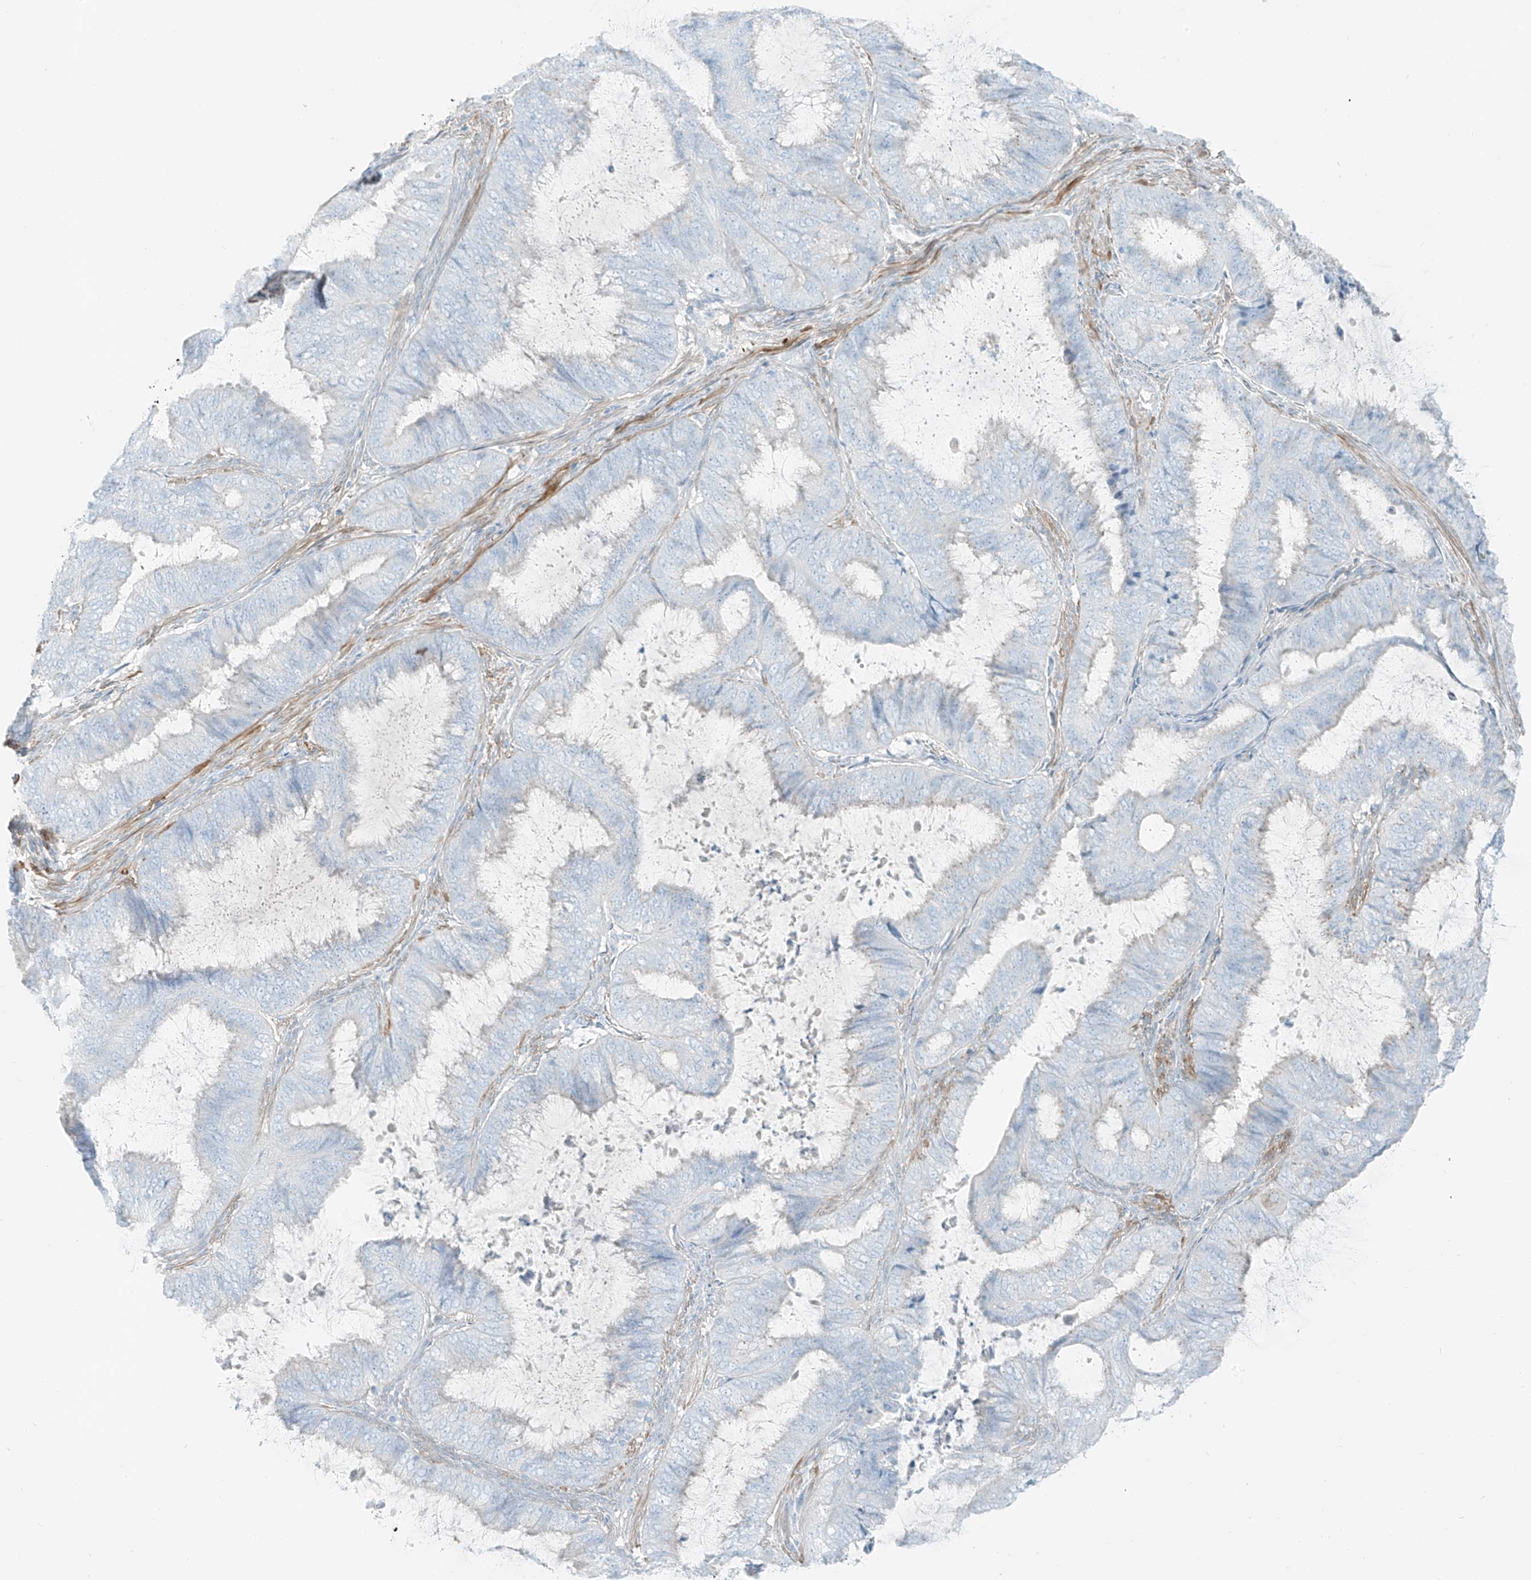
{"staining": {"intensity": "negative", "quantity": "none", "location": "none"}, "tissue": "endometrial cancer", "cell_type": "Tumor cells", "image_type": "cancer", "snomed": [{"axis": "morphology", "description": "Adenocarcinoma, NOS"}, {"axis": "topography", "description": "Endometrium"}], "caption": "IHC micrograph of endometrial cancer (adenocarcinoma) stained for a protein (brown), which displays no expression in tumor cells.", "gene": "SMCP", "patient": {"sex": "female", "age": 81}}